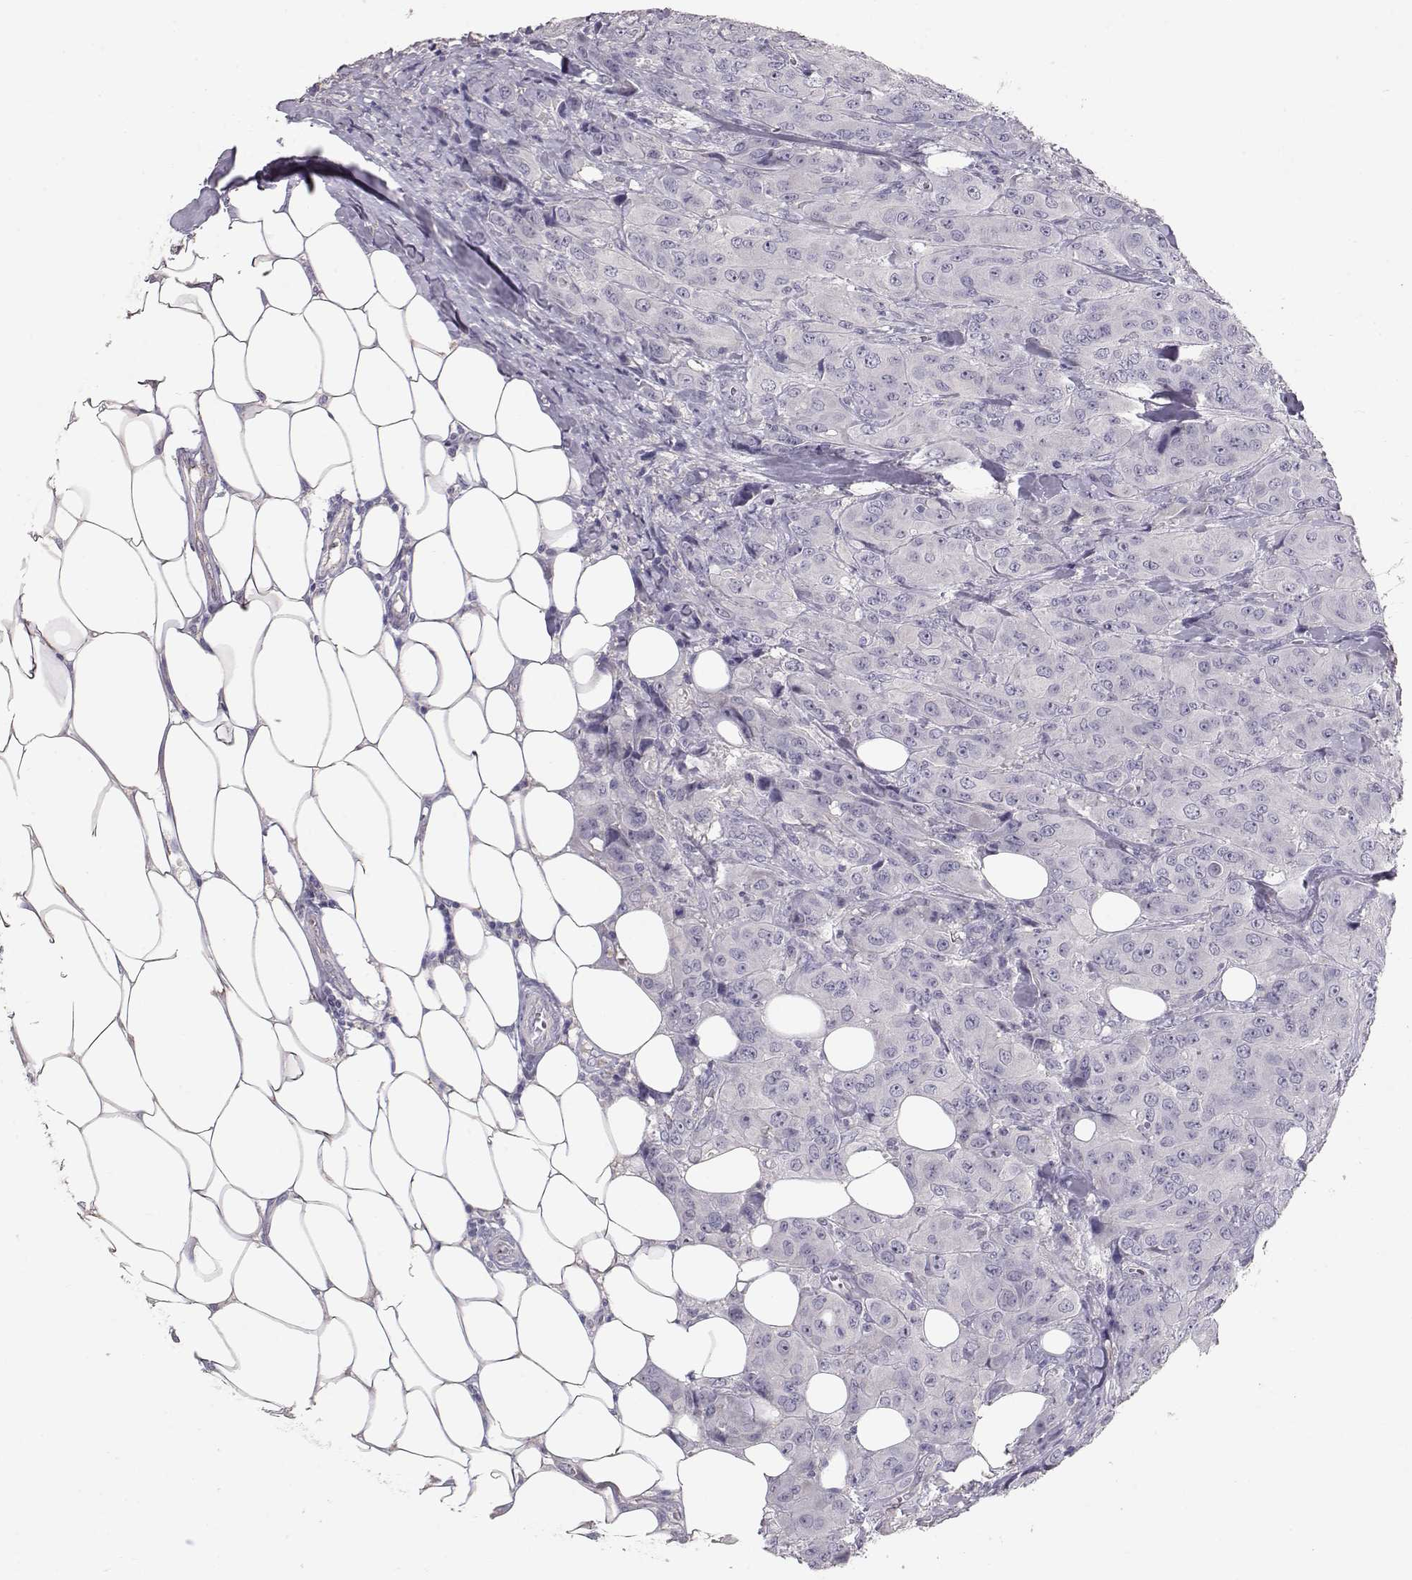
{"staining": {"intensity": "negative", "quantity": "none", "location": "none"}, "tissue": "breast cancer", "cell_type": "Tumor cells", "image_type": "cancer", "snomed": [{"axis": "morphology", "description": "Duct carcinoma"}, {"axis": "topography", "description": "Breast"}], "caption": "This photomicrograph is of invasive ductal carcinoma (breast) stained with IHC to label a protein in brown with the nuclei are counter-stained blue. There is no staining in tumor cells.", "gene": "SLC18A1", "patient": {"sex": "female", "age": 43}}